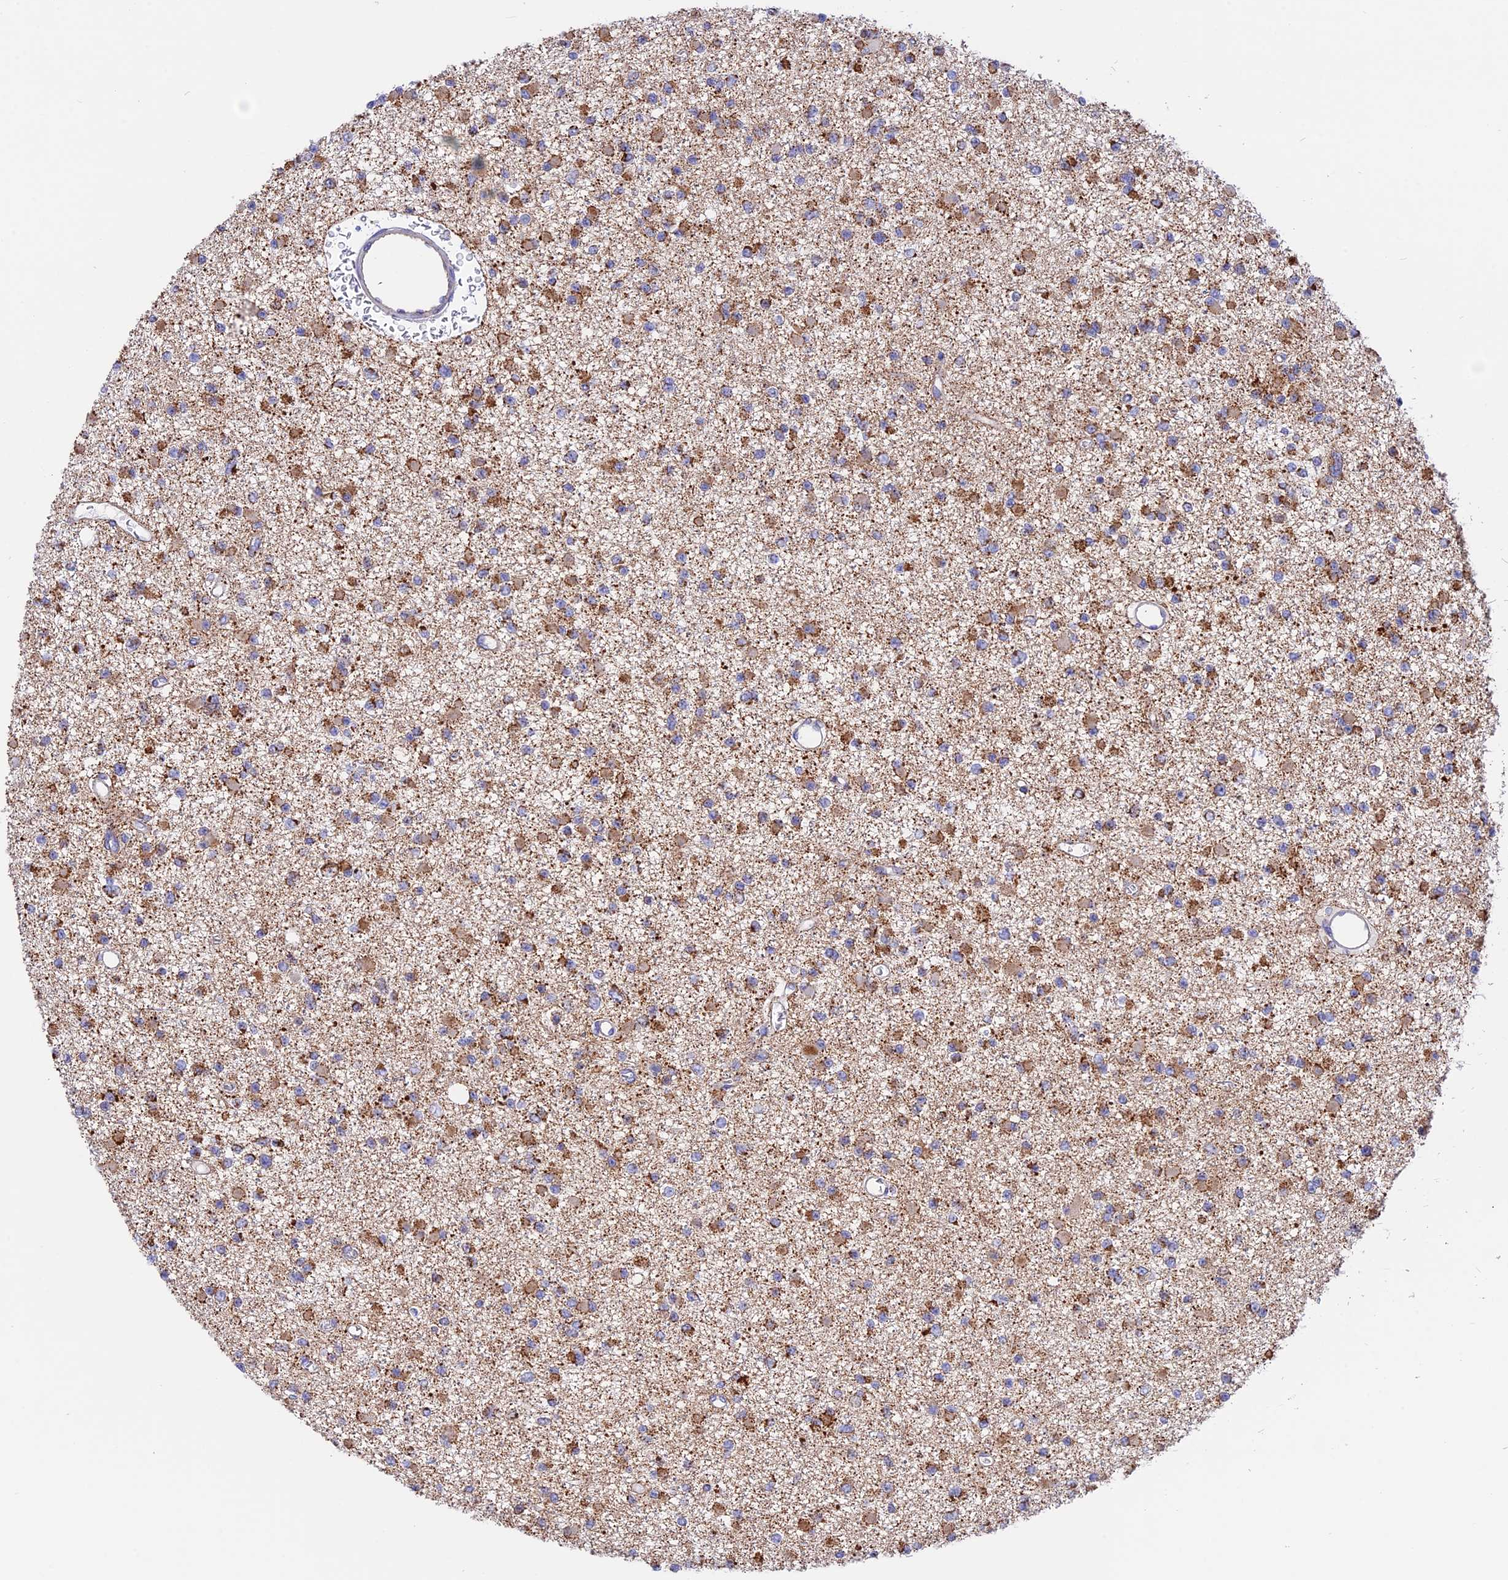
{"staining": {"intensity": "moderate", "quantity": ">75%", "location": "cytoplasmic/membranous"}, "tissue": "glioma", "cell_type": "Tumor cells", "image_type": "cancer", "snomed": [{"axis": "morphology", "description": "Glioma, malignant, Low grade"}, {"axis": "topography", "description": "Brain"}], "caption": "This photomicrograph shows glioma stained with immunohistochemistry (IHC) to label a protein in brown. The cytoplasmic/membranous of tumor cells show moderate positivity for the protein. Nuclei are counter-stained blue.", "gene": "GCDH", "patient": {"sex": "female", "age": 22}}